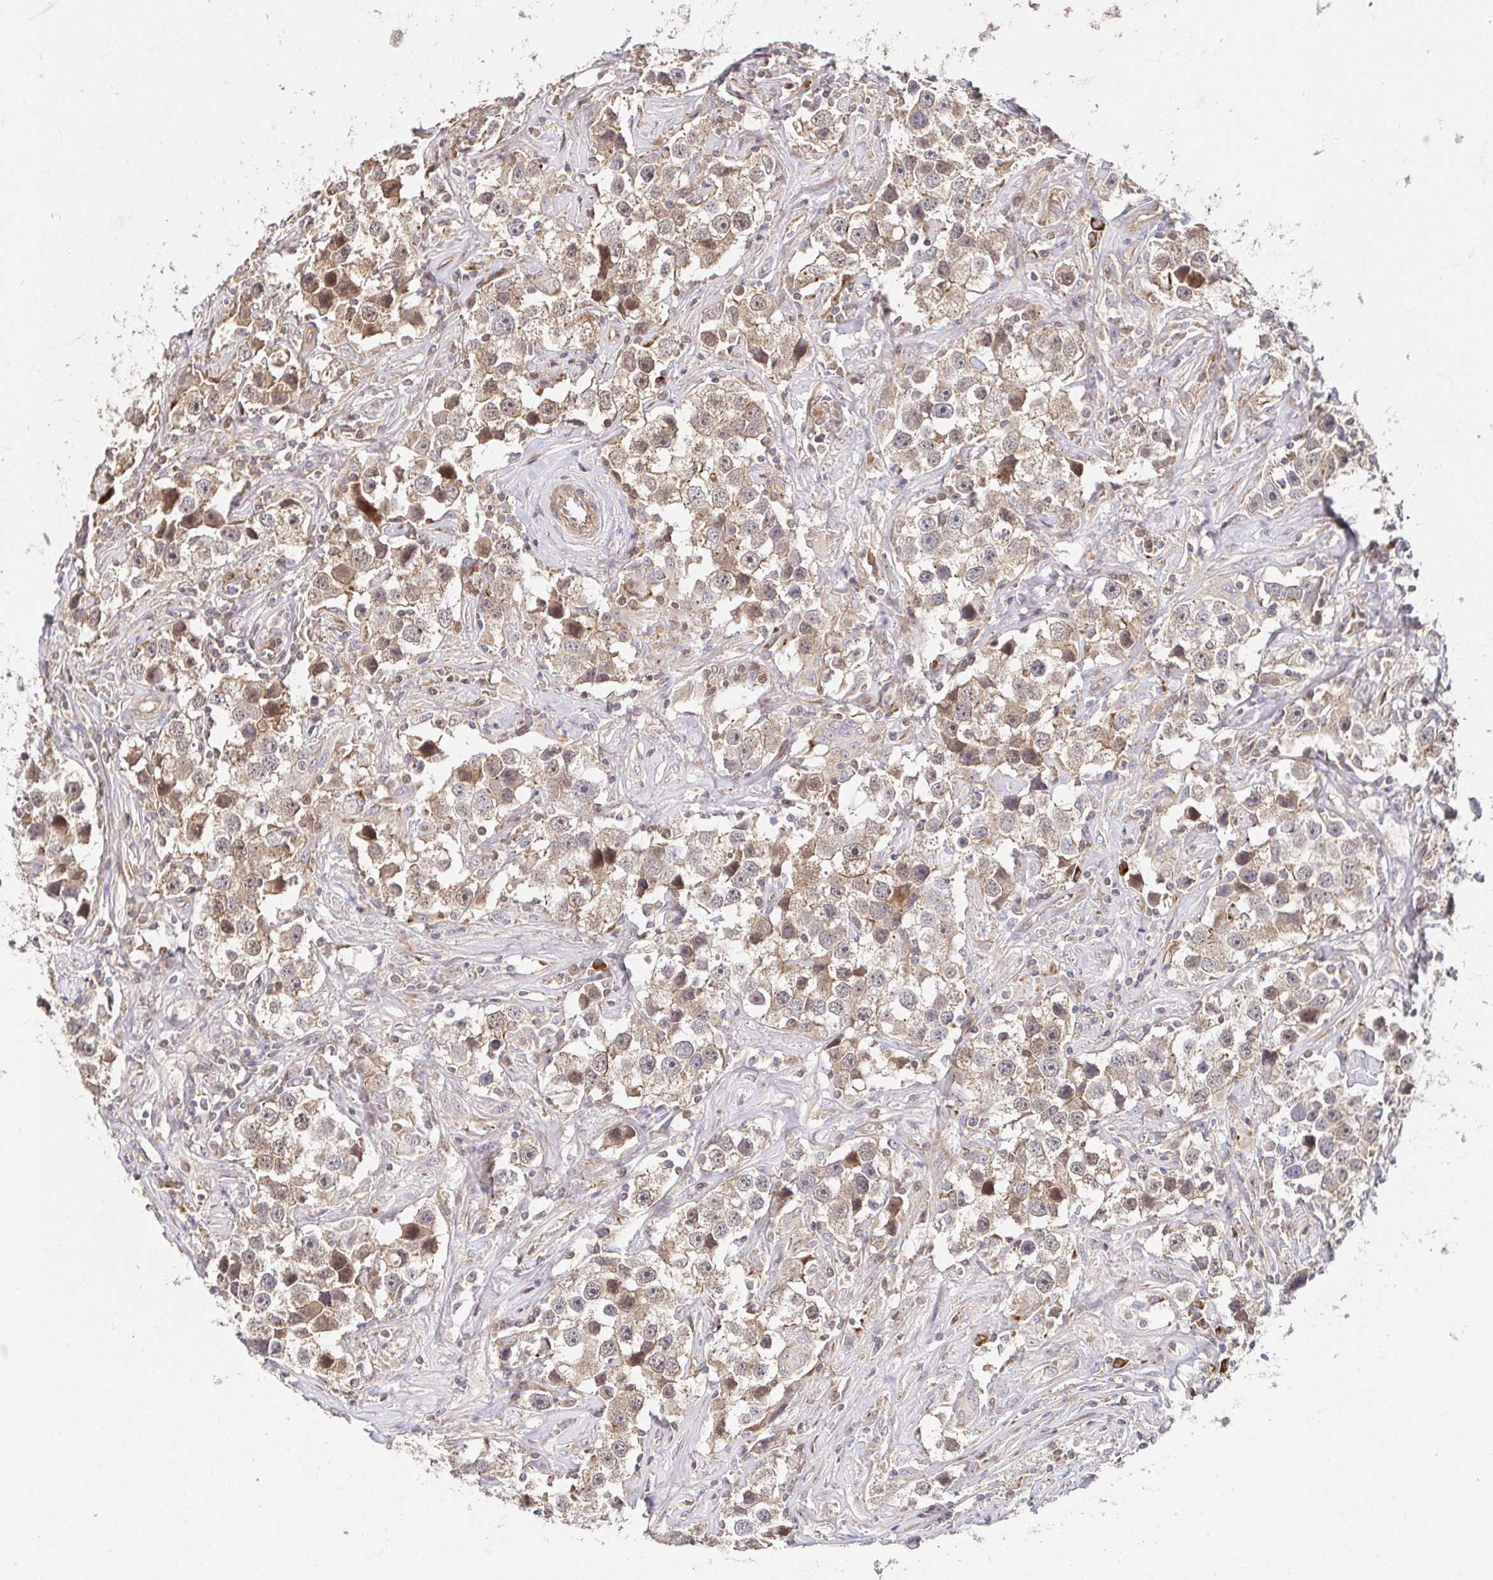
{"staining": {"intensity": "moderate", "quantity": ">75%", "location": "cytoplasmic/membranous,nuclear"}, "tissue": "testis cancer", "cell_type": "Tumor cells", "image_type": "cancer", "snomed": [{"axis": "morphology", "description": "Seminoma, NOS"}, {"axis": "topography", "description": "Testis"}], "caption": "Human testis seminoma stained for a protein (brown) displays moderate cytoplasmic/membranous and nuclear positive expression in approximately >75% of tumor cells.", "gene": "APBB1", "patient": {"sex": "male", "age": 49}}